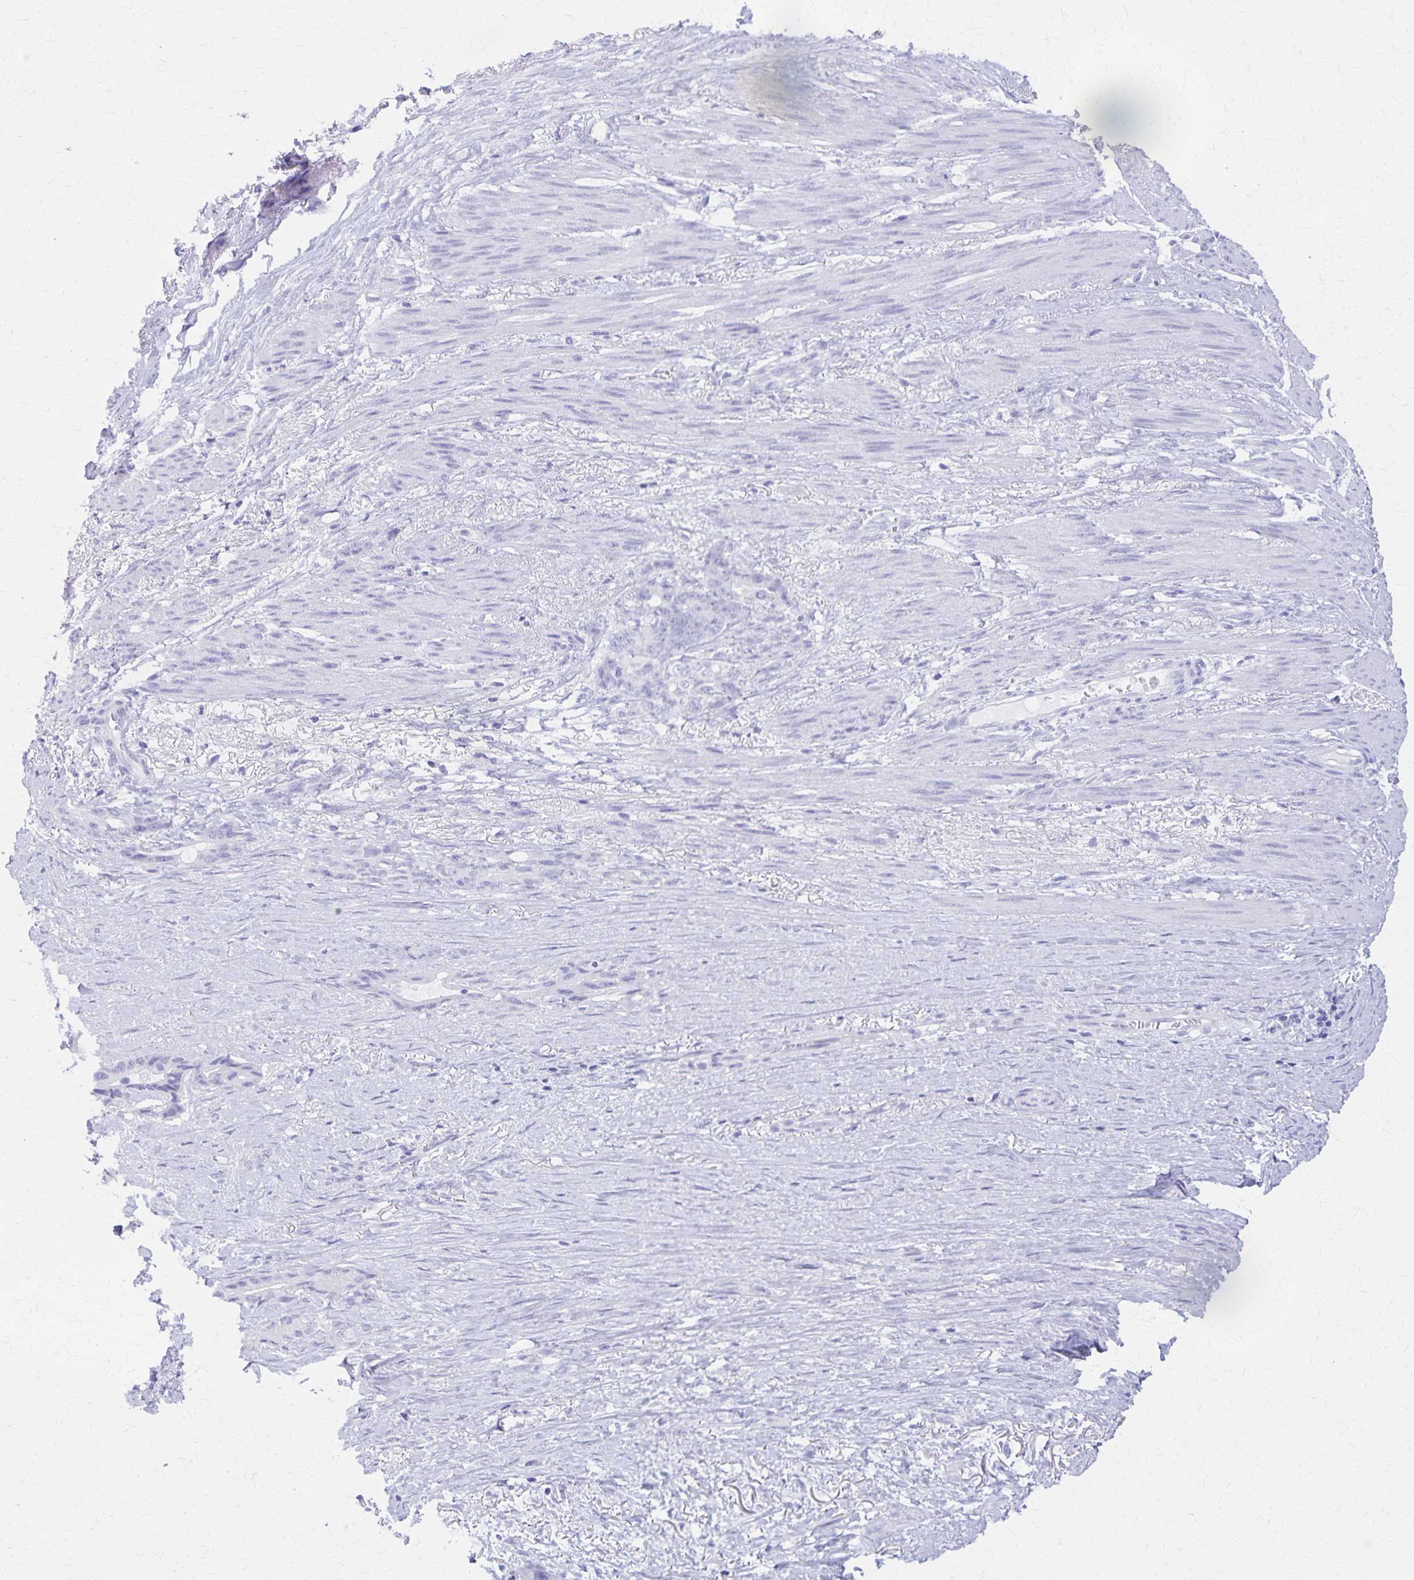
{"staining": {"intensity": "negative", "quantity": "none", "location": "none"}, "tissue": "stomach cancer", "cell_type": "Tumor cells", "image_type": "cancer", "snomed": [{"axis": "morphology", "description": "Normal tissue, NOS"}, {"axis": "morphology", "description": "Adenocarcinoma, NOS"}, {"axis": "topography", "description": "Esophagus"}, {"axis": "topography", "description": "Stomach, upper"}], "caption": "Tumor cells show no significant protein expression in stomach cancer (adenocarcinoma).", "gene": "DEFA5", "patient": {"sex": "male", "age": 62}}